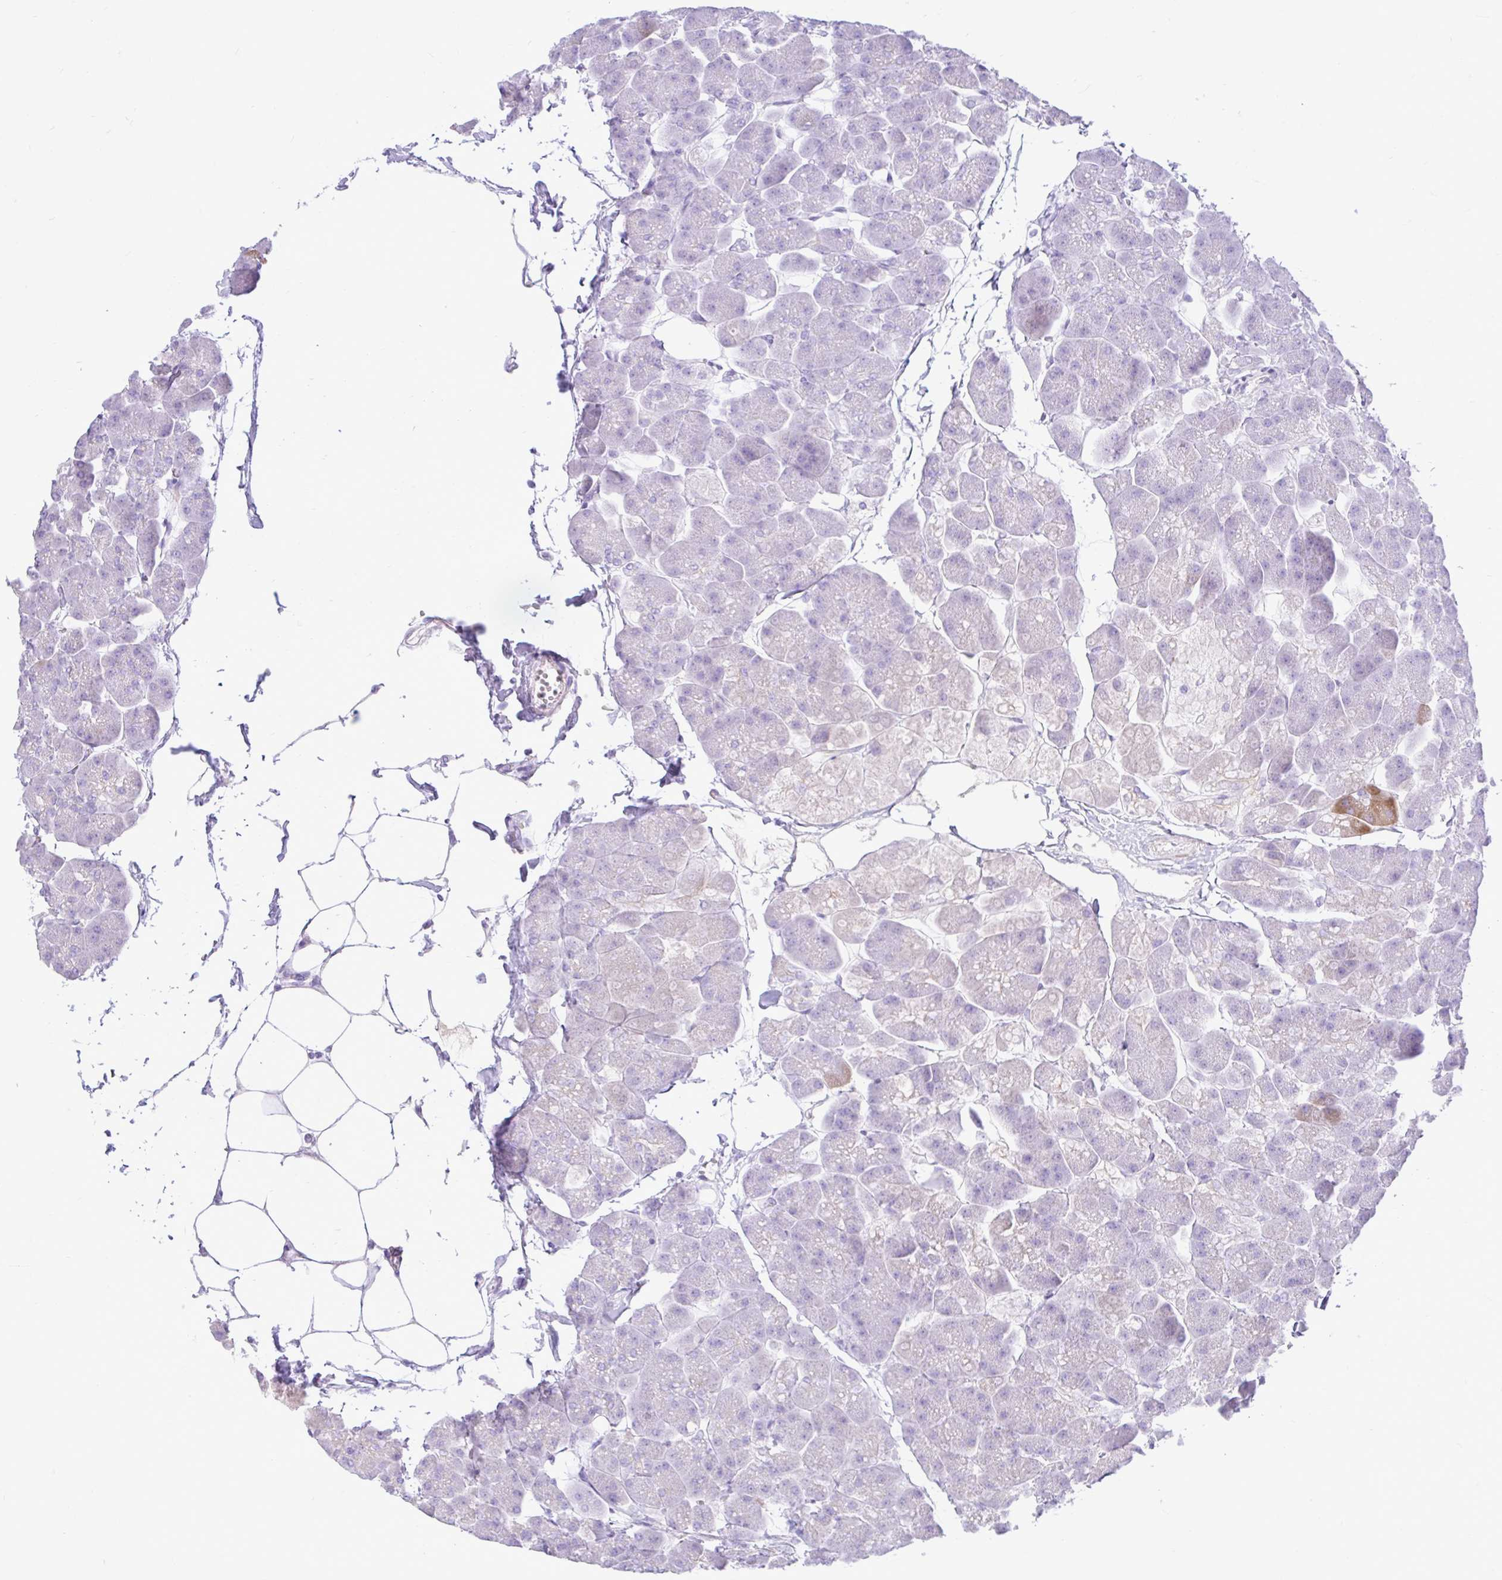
{"staining": {"intensity": "strong", "quantity": "<25%", "location": "cytoplasmic/membranous"}, "tissue": "pancreas", "cell_type": "Exocrine glandular cells", "image_type": "normal", "snomed": [{"axis": "morphology", "description": "Normal tissue, NOS"}, {"axis": "topography", "description": "Pancreas"}], "caption": "Unremarkable pancreas exhibits strong cytoplasmic/membranous positivity in approximately <25% of exocrine glandular cells, visualized by immunohistochemistry. The protein of interest is stained brown, and the nuclei are stained in blue (DAB IHC with brightfield microscopy, high magnification).", "gene": "ZNF101", "patient": {"sex": "male", "age": 35}}